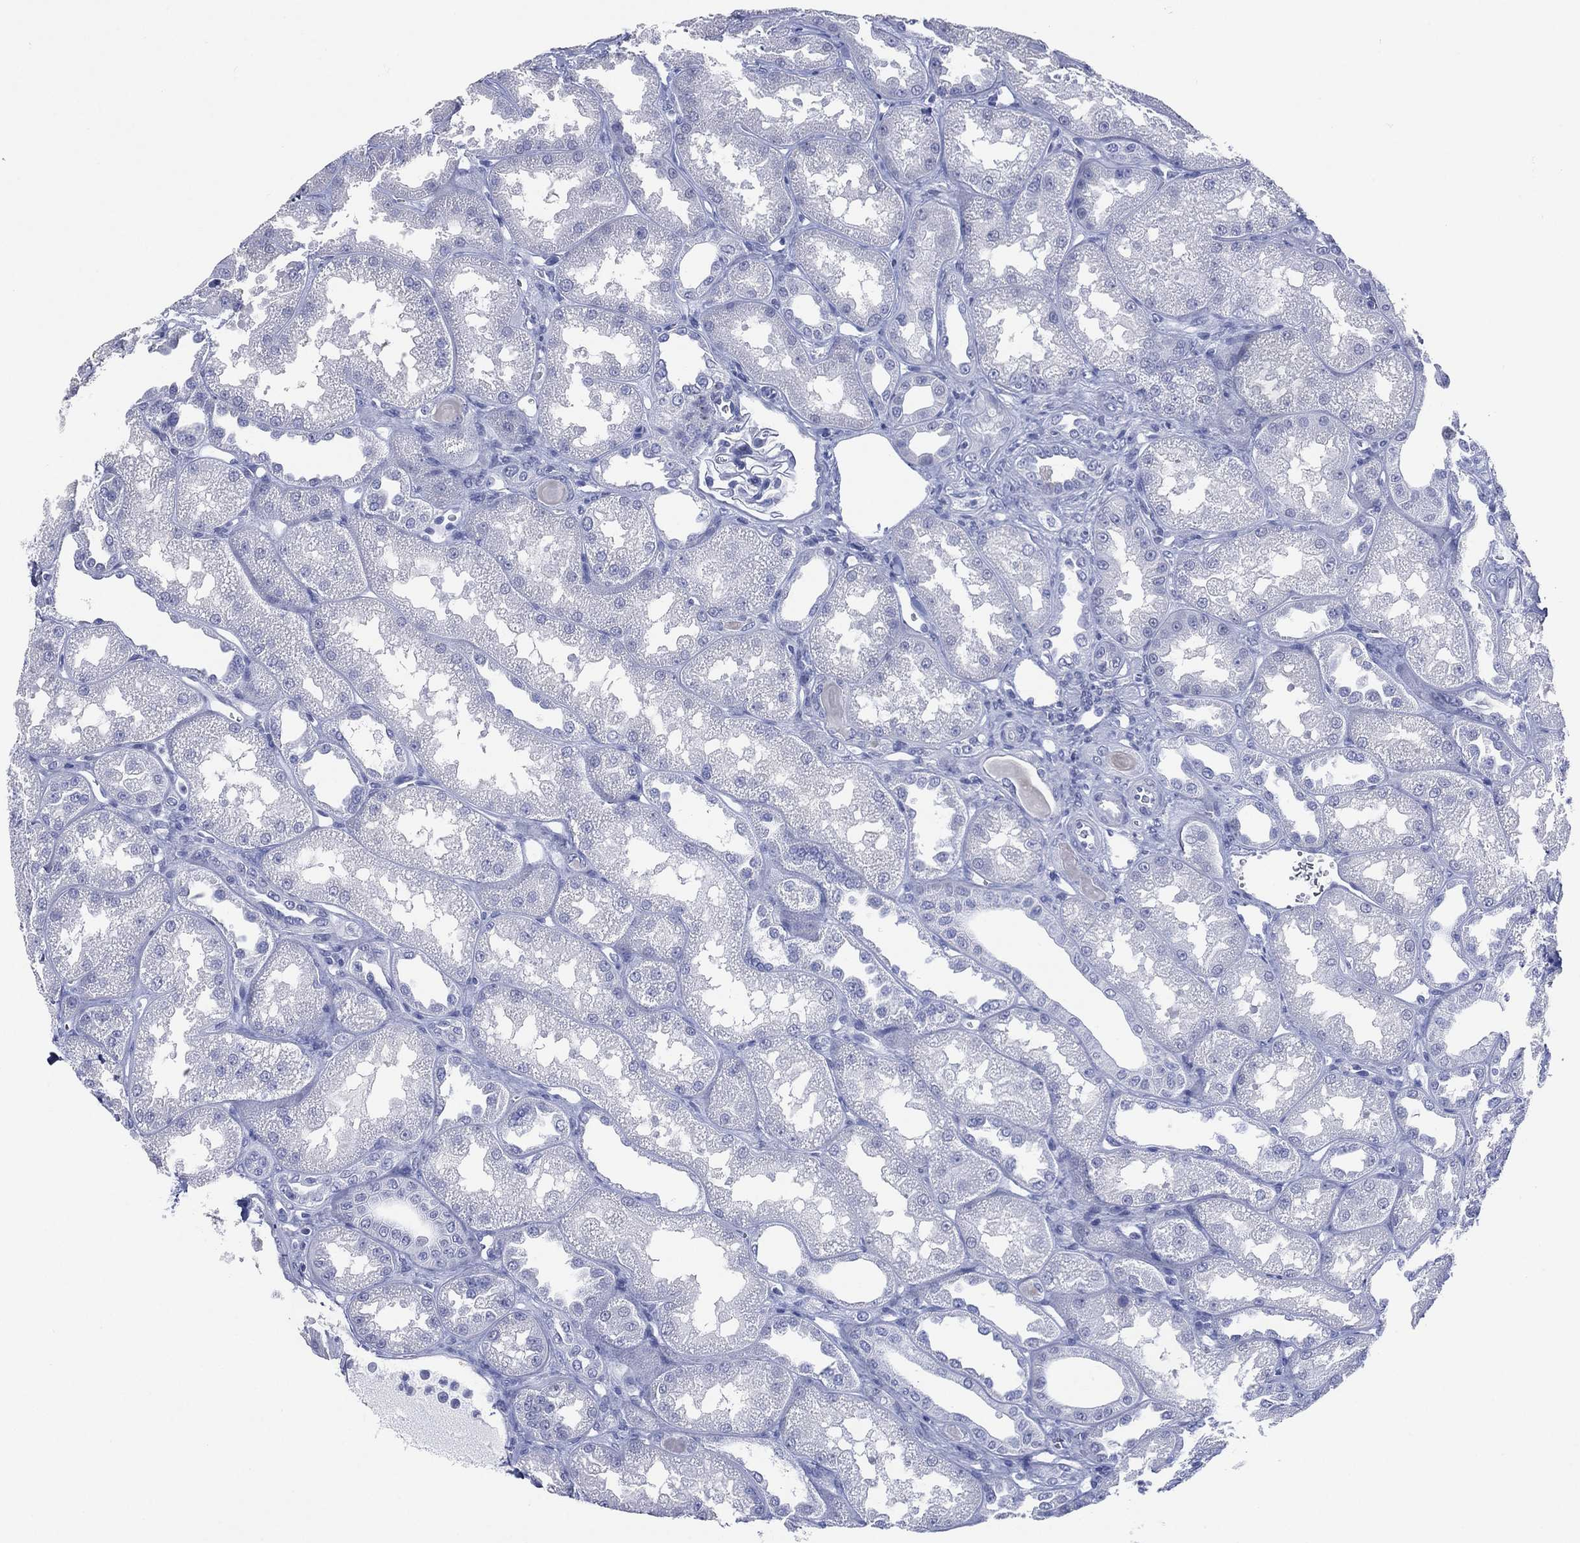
{"staining": {"intensity": "negative", "quantity": "none", "location": "none"}, "tissue": "kidney", "cell_type": "Cells in glomeruli", "image_type": "normal", "snomed": [{"axis": "morphology", "description": "Normal tissue, NOS"}, {"axis": "topography", "description": "Kidney"}], "caption": "Immunohistochemical staining of unremarkable human kidney demonstrates no significant expression in cells in glomeruli.", "gene": "TMEM247", "patient": {"sex": "male", "age": 61}}